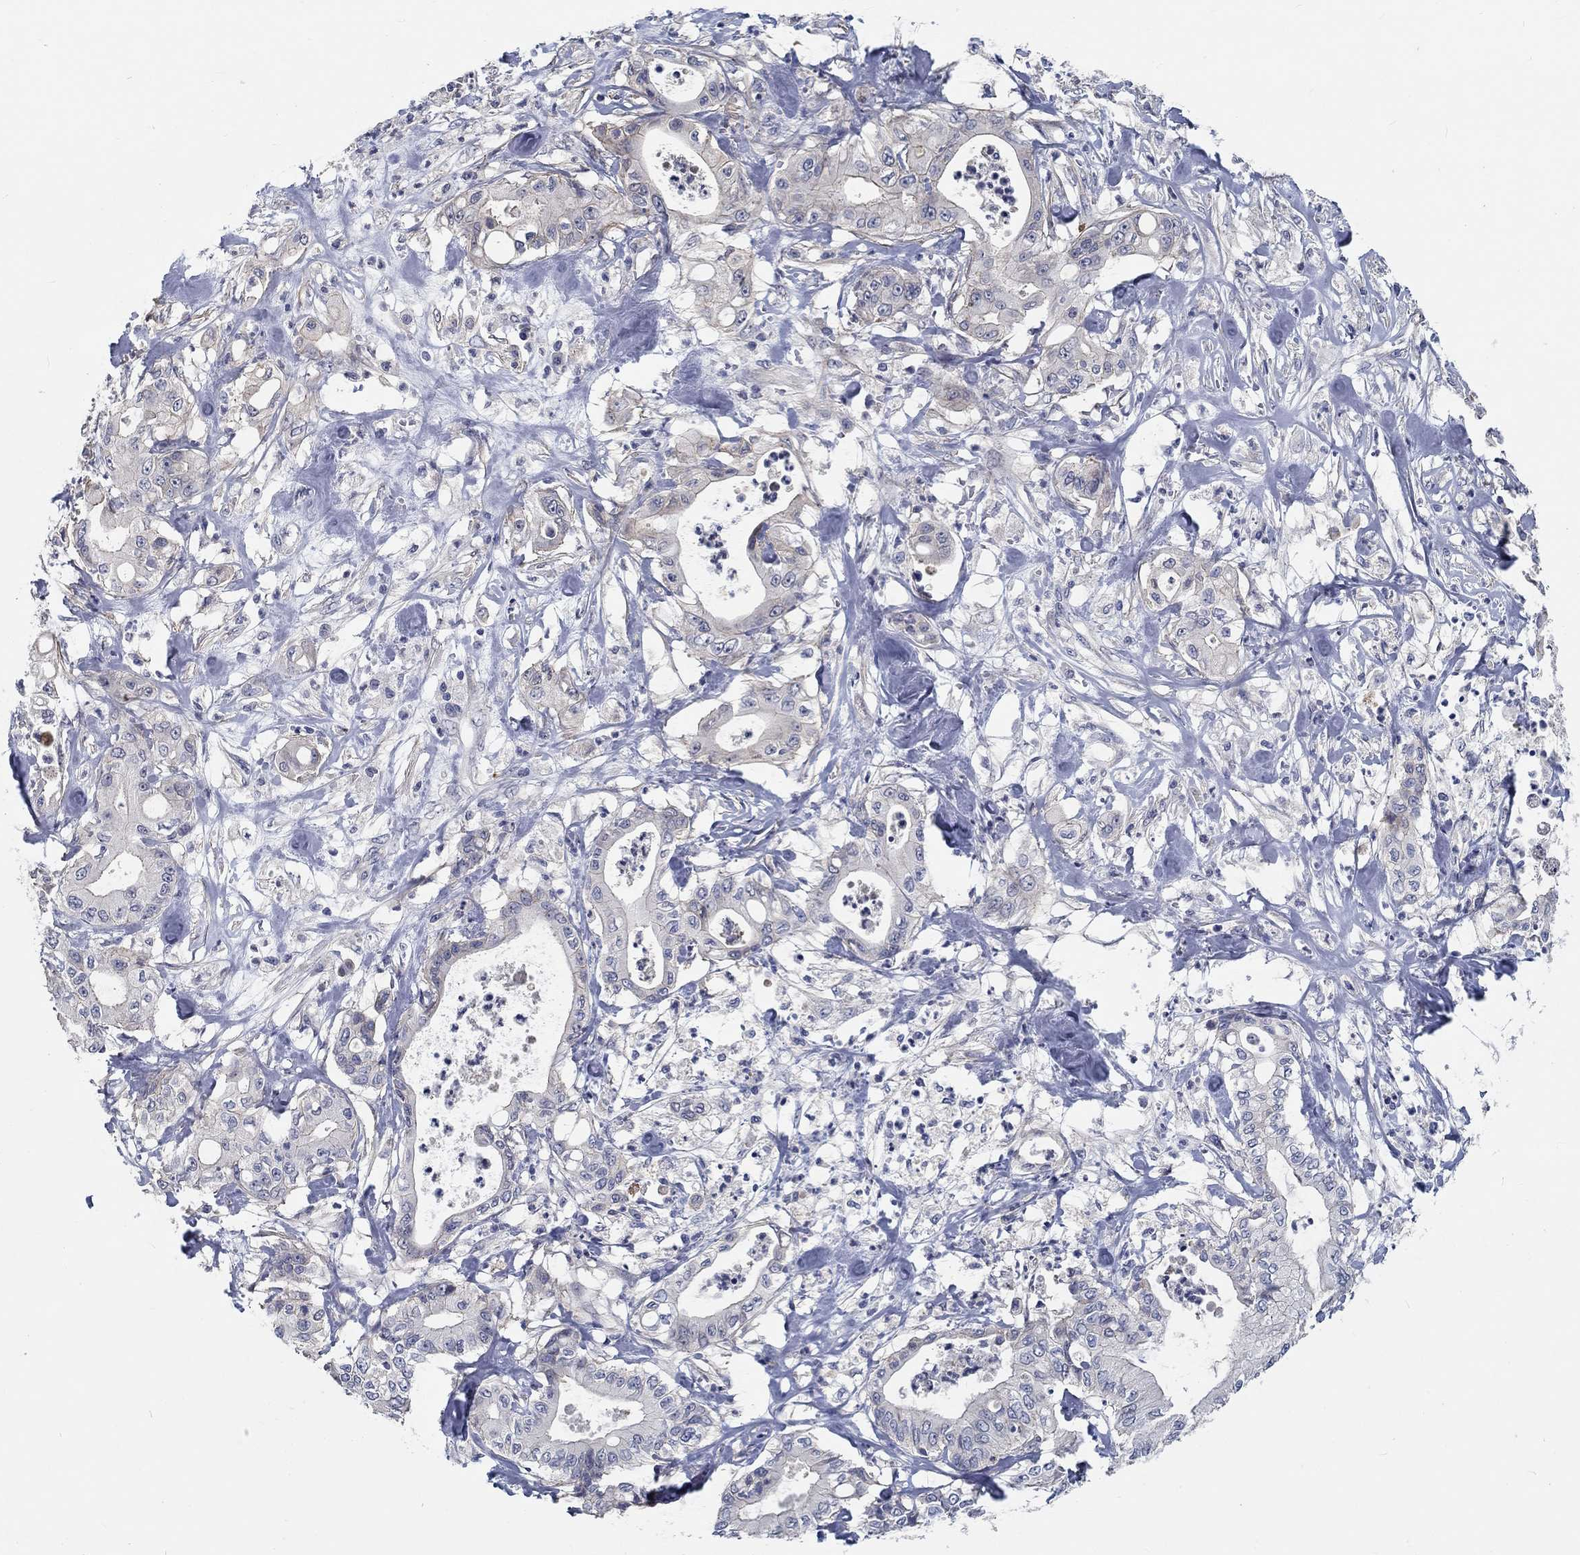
{"staining": {"intensity": "negative", "quantity": "none", "location": "none"}, "tissue": "pancreatic cancer", "cell_type": "Tumor cells", "image_type": "cancer", "snomed": [{"axis": "morphology", "description": "Adenocarcinoma, NOS"}, {"axis": "topography", "description": "Pancreas"}], "caption": "A micrograph of pancreatic adenocarcinoma stained for a protein exhibits no brown staining in tumor cells. (DAB (3,3'-diaminobenzidine) immunohistochemistry, high magnification).", "gene": "MYBPC1", "patient": {"sex": "male", "age": 71}}